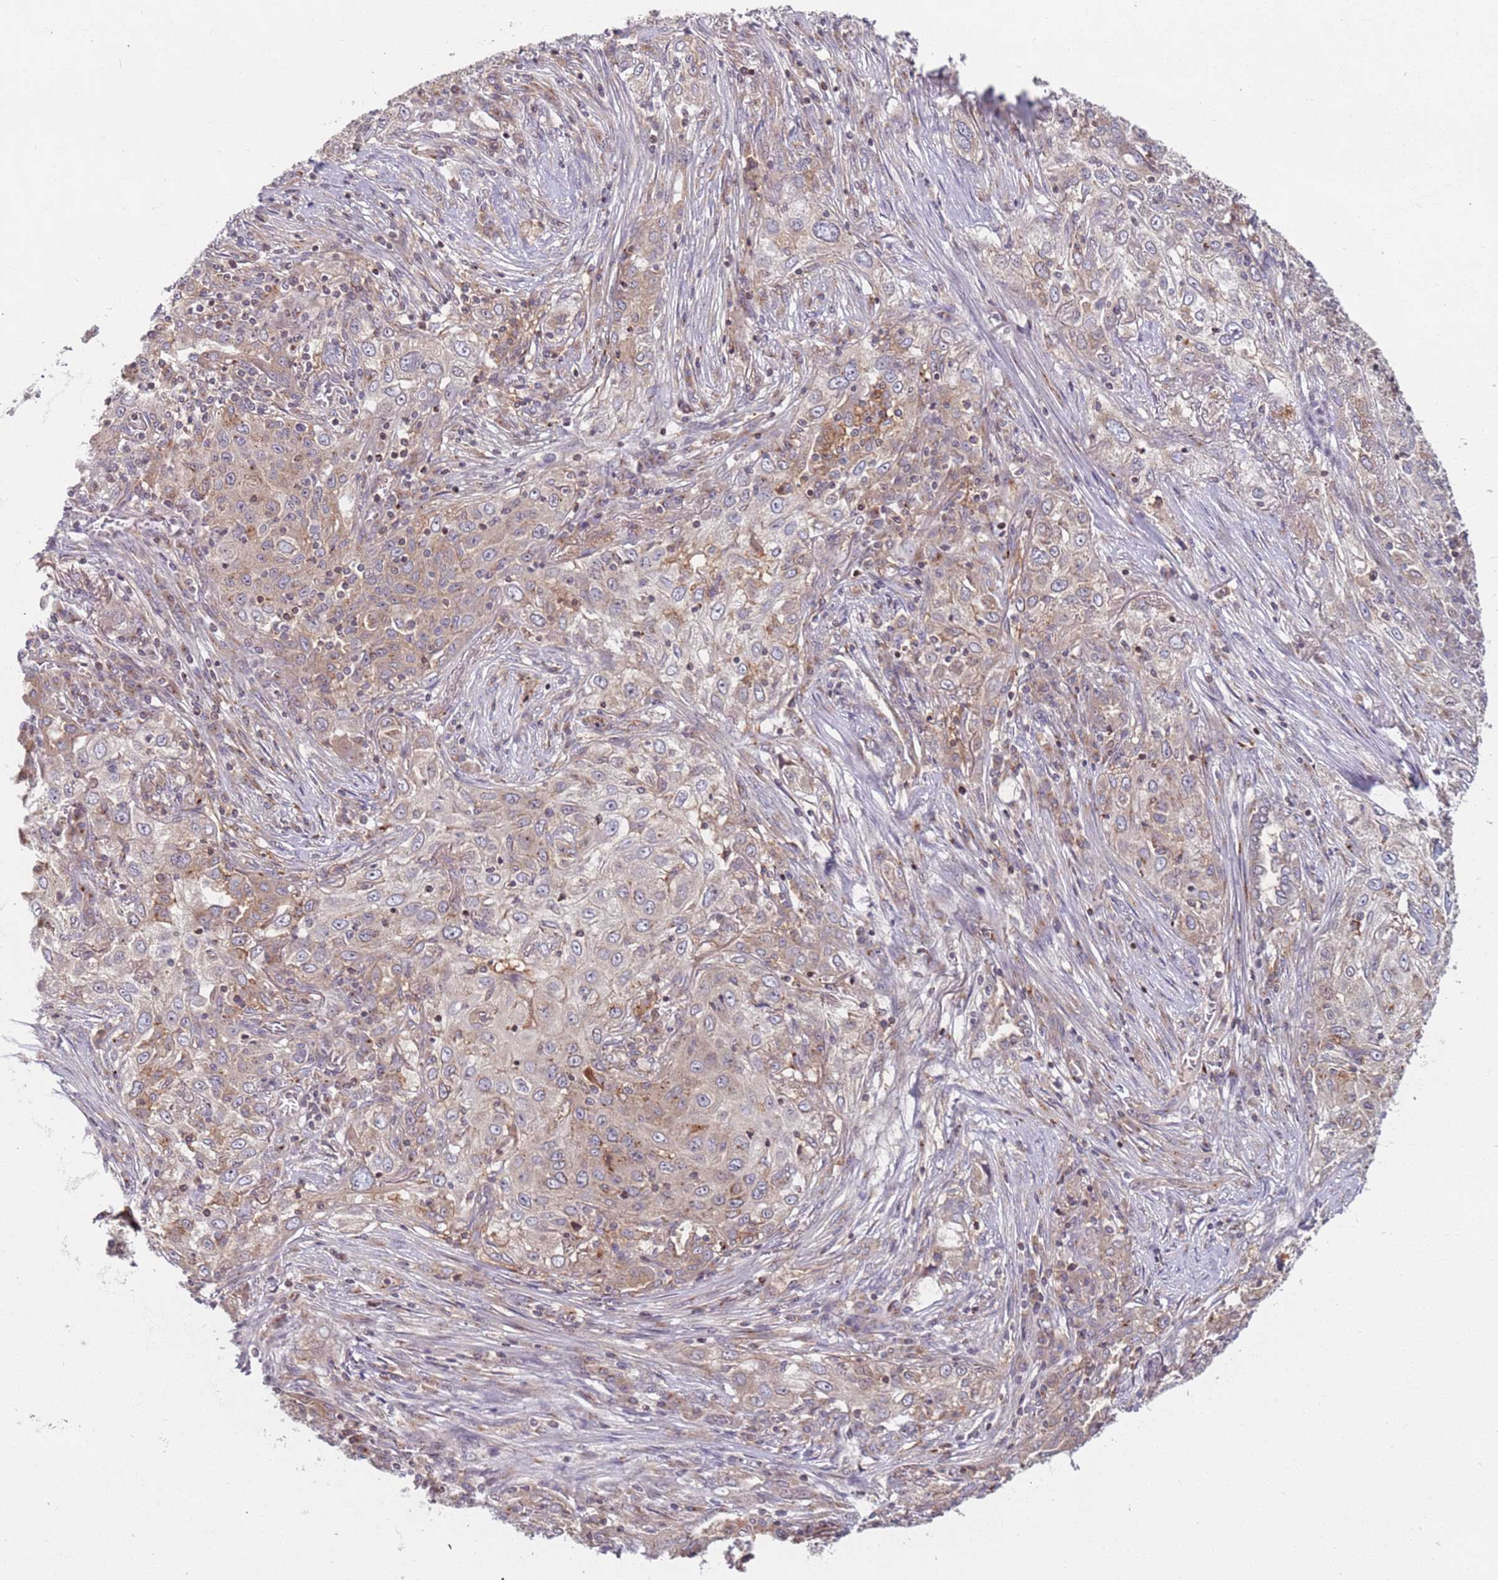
{"staining": {"intensity": "weak", "quantity": "25%-75%", "location": "cytoplasmic/membranous"}, "tissue": "lung cancer", "cell_type": "Tumor cells", "image_type": "cancer", "snomed": [{"axis": "morphology", "description": "Squamous cell carcinoma, NOS"}, {"axis": "topography", "description": "Lung"}], "caption": "High-magnification brightfield microscopy of squamous cell carcinoma (lung) stained with DAB (3,3'-diaminobenzidine) (brown) and counterstained with hematoxylin (blue). tumor cells exhibit weak cytoplasmic/membranous positivity is seen in about25%-75% of cells.", "gene": "AKTIP", "patient": {"sex": "female", "age": 69}}